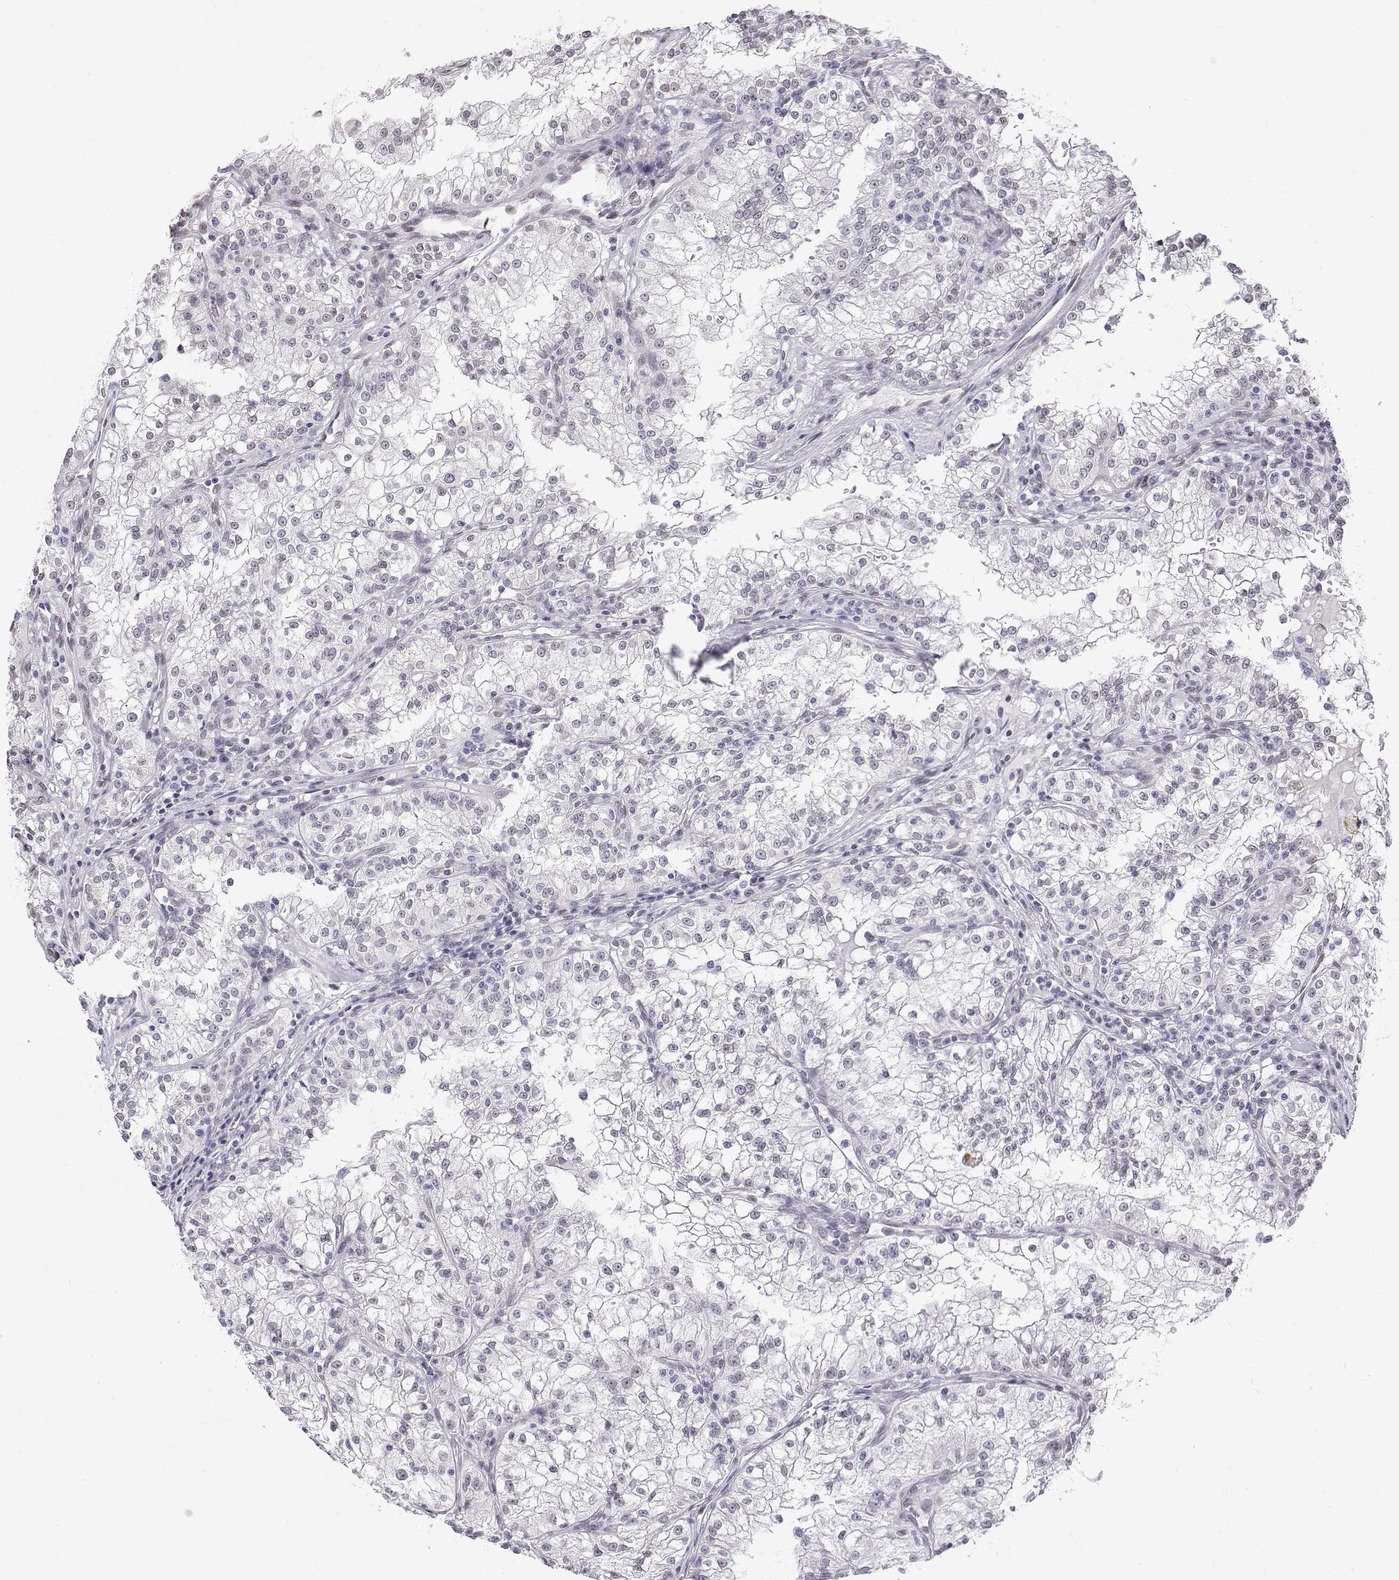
{"staining": {"intensity": "negative", "quantity": "none", "location": "none"}, "tissue": "renal cancer", "cell_type": "Tumor cells", "image_type": "cancer", "snomed": [{"axis": "morphology", "description": "Adenocarcinoma, NOS"}, {"axis": "topography", "description": "Kidney"}], "caption": "The photomicrograph demonstrates no staining of tumor cells in adenocarcinoma (renal).", "gene": "ZNF532", "patient": {"sex": "male", "age": 36}}